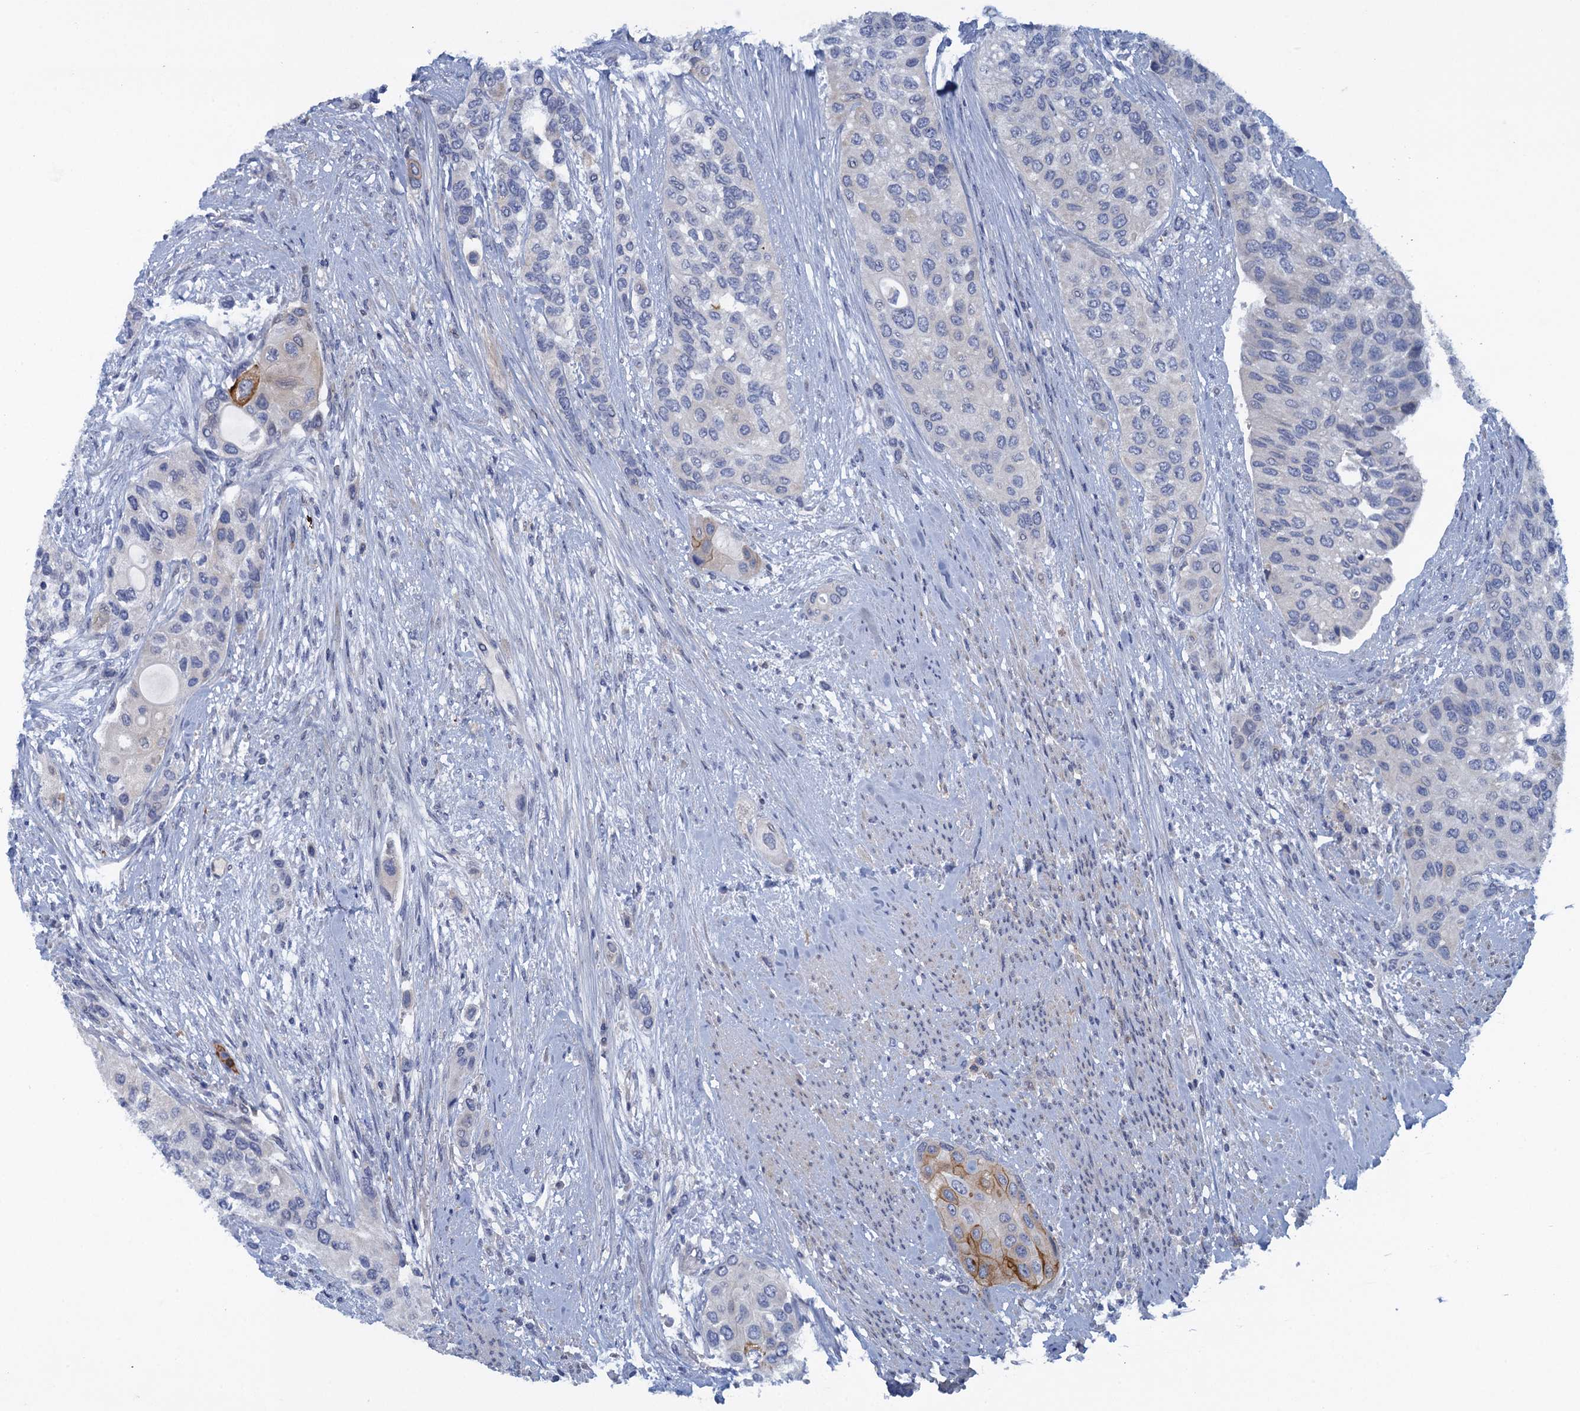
{"staining": {"intensity": "moderate", "quantity": "<25%", "location": "cytoplasmic/membranous"}, "tissue": "urothelial cancer", "cell_type": "Tumor cells", "image_type": "cancer", "snomed": [{"axis": "morphology", "description": "Normal tissue, NOS"}, {"axis": "morphology", "description": "Urothelial carcinoma, High grade"}, {"axis": "topography", "description": "Vascular tissue"}, {"axis": "topography", "description": "Urinary bladder"}], "caption": "The image displays staining of urothelial cancer, revealing moderate cytoplasmic/membranous protein expression (brown color) within tumor cells.", "gene": "SCEL", "patient": {"sex": "female", "age": 56}}